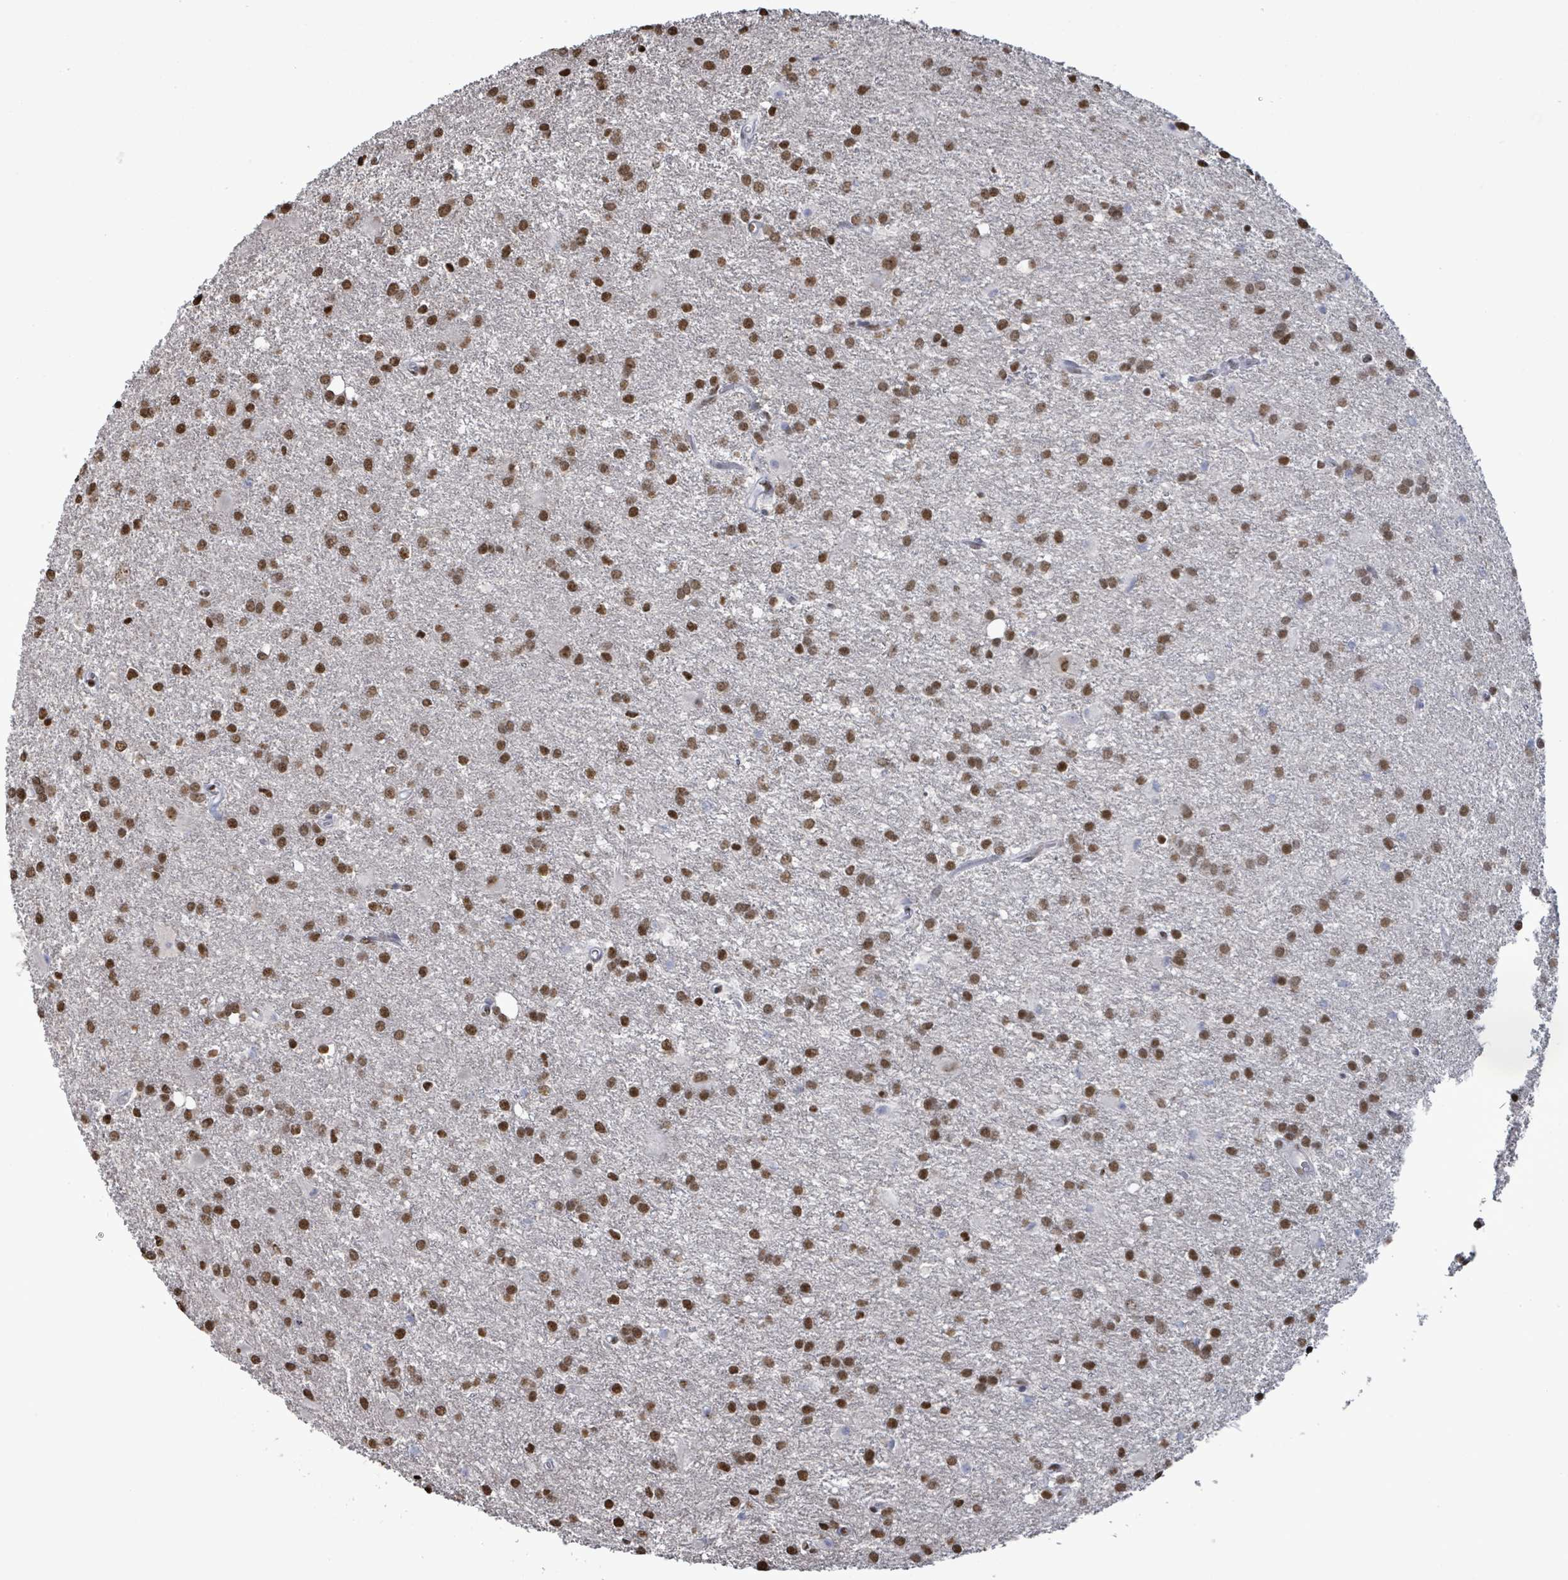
{"staining": {"intensity": "moderate", "quantity": ">75%", "location": "nuclear"}, "tissue": "glioma", "cell_type": "Tumor cells", "image_type": "cancer", "snomed": [{"axis": "morphology", "description": "Glioma, malignant, High grade"}, {"axis": "topography", "description": "Brain"}], "caption": "This image demonstrates glioma stained with immunohistochemistry (IHC) to label a protein in brown. The nuclear of tumor cells show moderate positivity for the protein. Nuclei are counter-stained blue.", "gene": "SAMD14", "patient": {"sex": "female", "age": 50}}